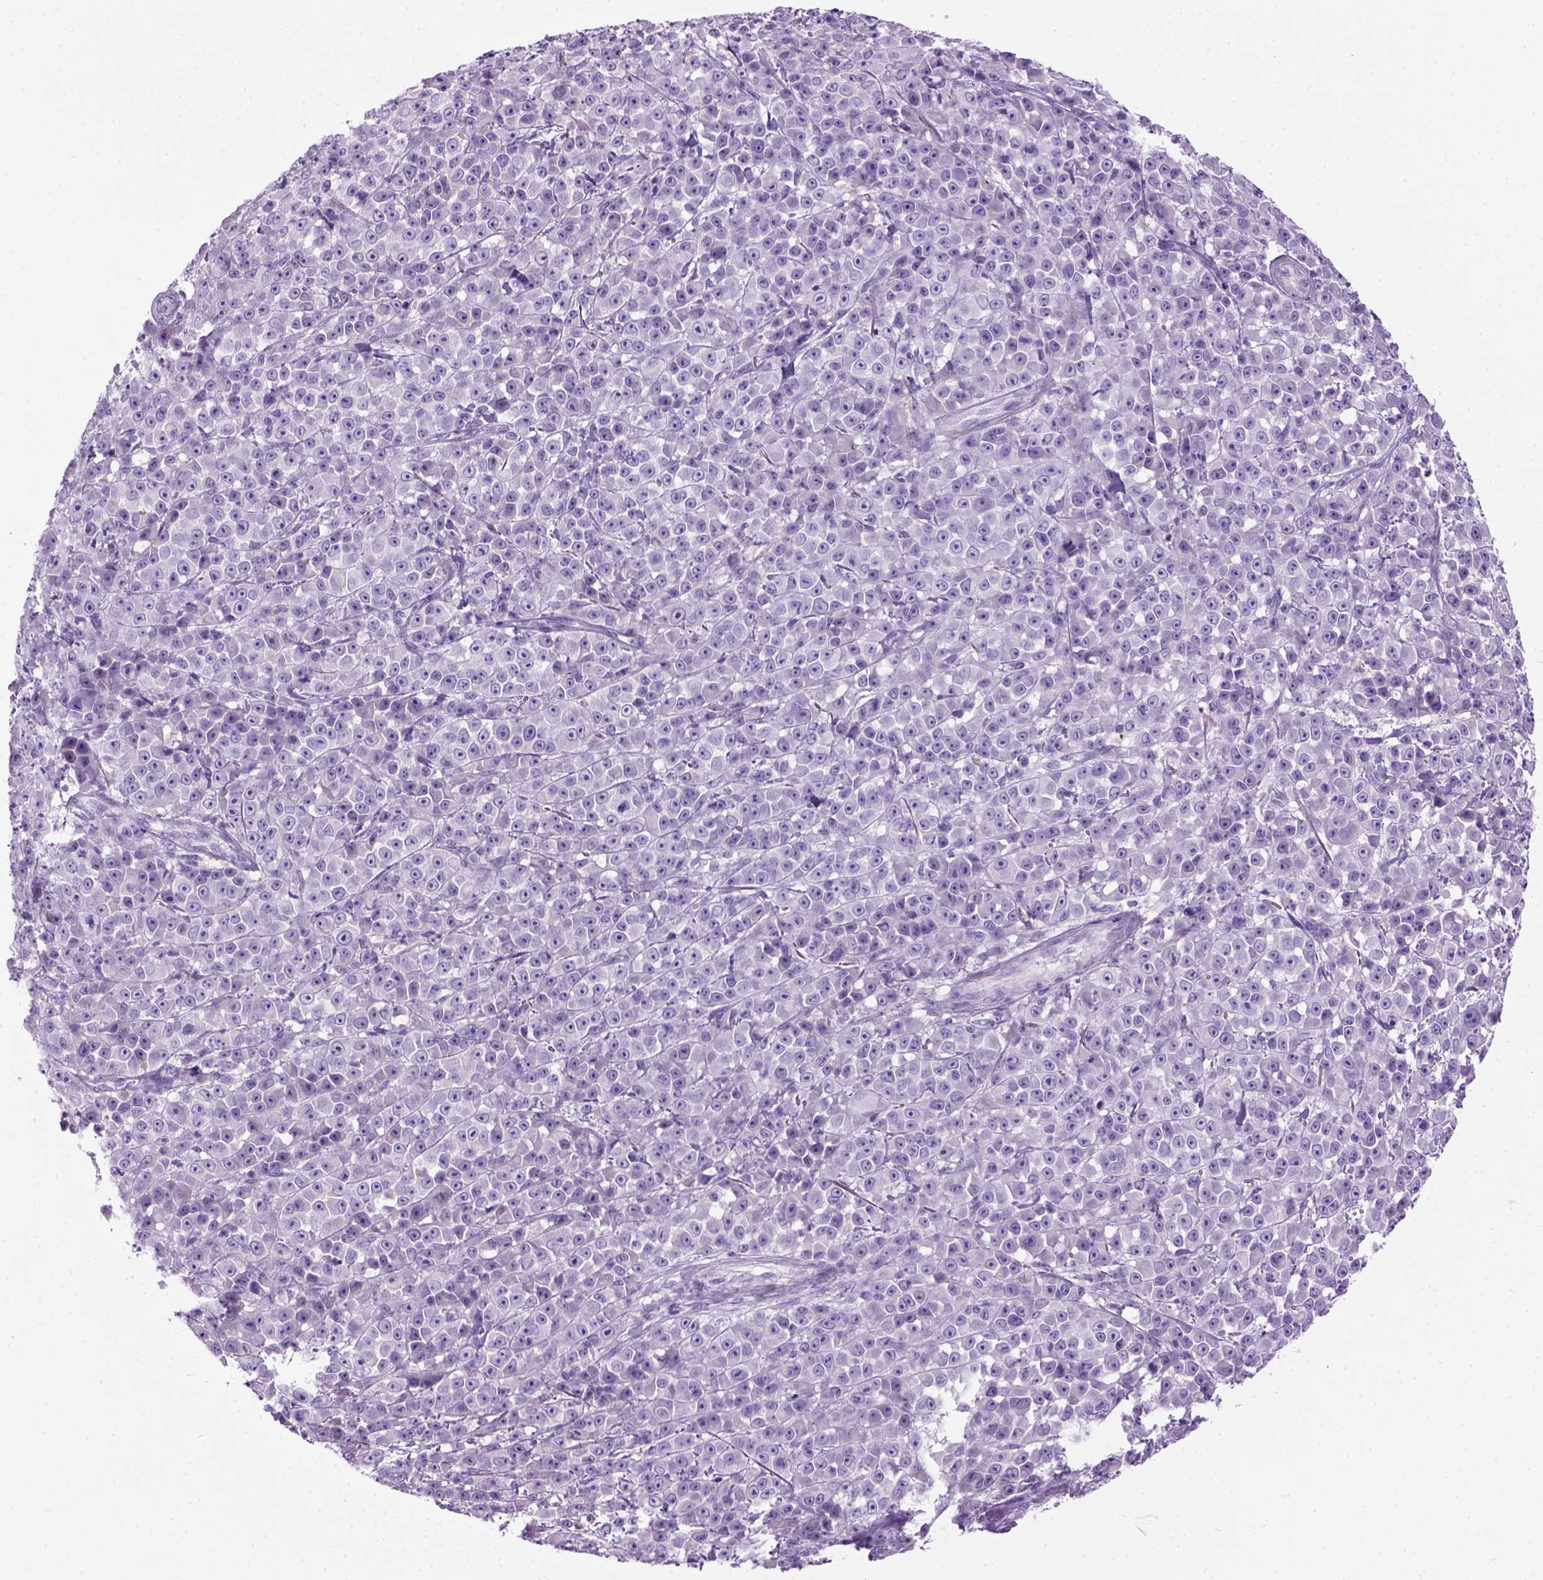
{"staining": {"intensity": "negative", "quantity": "none", "location": "none"}, "tissue": "melanoma", "cell_type": "Tumor cells", "image_type": "cancer", "snomed": [{"axis": "morphology", "description": "Malignant melanoma, NOS"}, {"axis": "topography", "description": "Skin"}, {"axis": "topography", "description": "Skin of back"}], "caption": "Protein analysis of malignant melanoma reveals no significant positivity in tumor cells.", "gene": "GABRB2", "patient": {"sex": "male", "age": 91}}